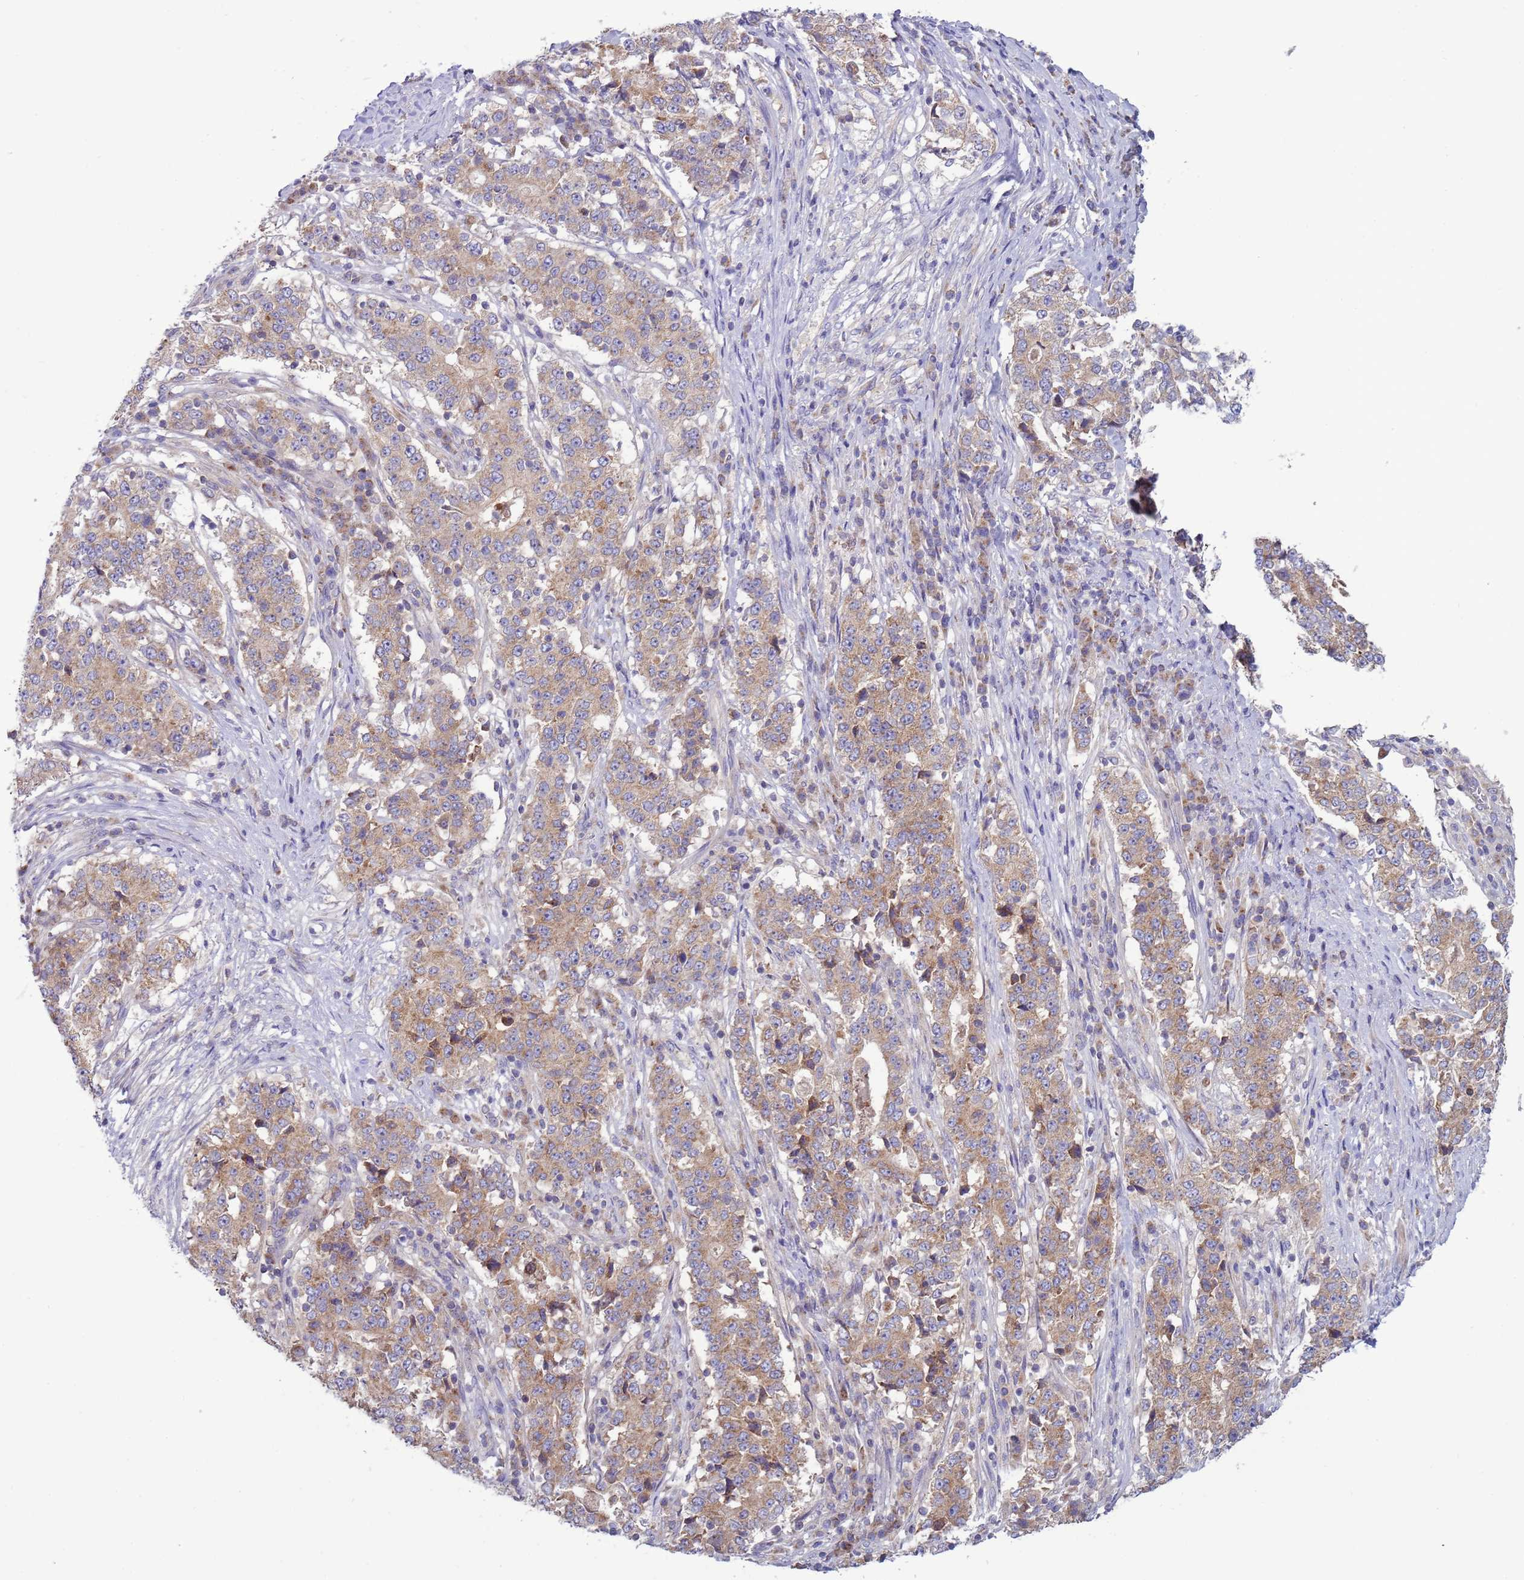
{"staining": {"intensity": "moderate", "quantity": "<25%", "location": "cytoplasmic/membranous"}, "tissue": "stomach cancer", "cell_type": "Tumor cells", "image_type": "cancer", "snomed": [{"axis": "morphology", "description": "Adenocarcinoma, NOS"}, {"axis": "topography", "description": "Stomach"}], "caption": "Stomach cancer (adenocarcinoma) stained with DAB immunohistochemistry shows low levels of moderate cytoplasmic/membranous expression in approximately <25% of tumor cells.", "gene": "UQCRQ", "patient": {"sex": "male", "age": 59}}